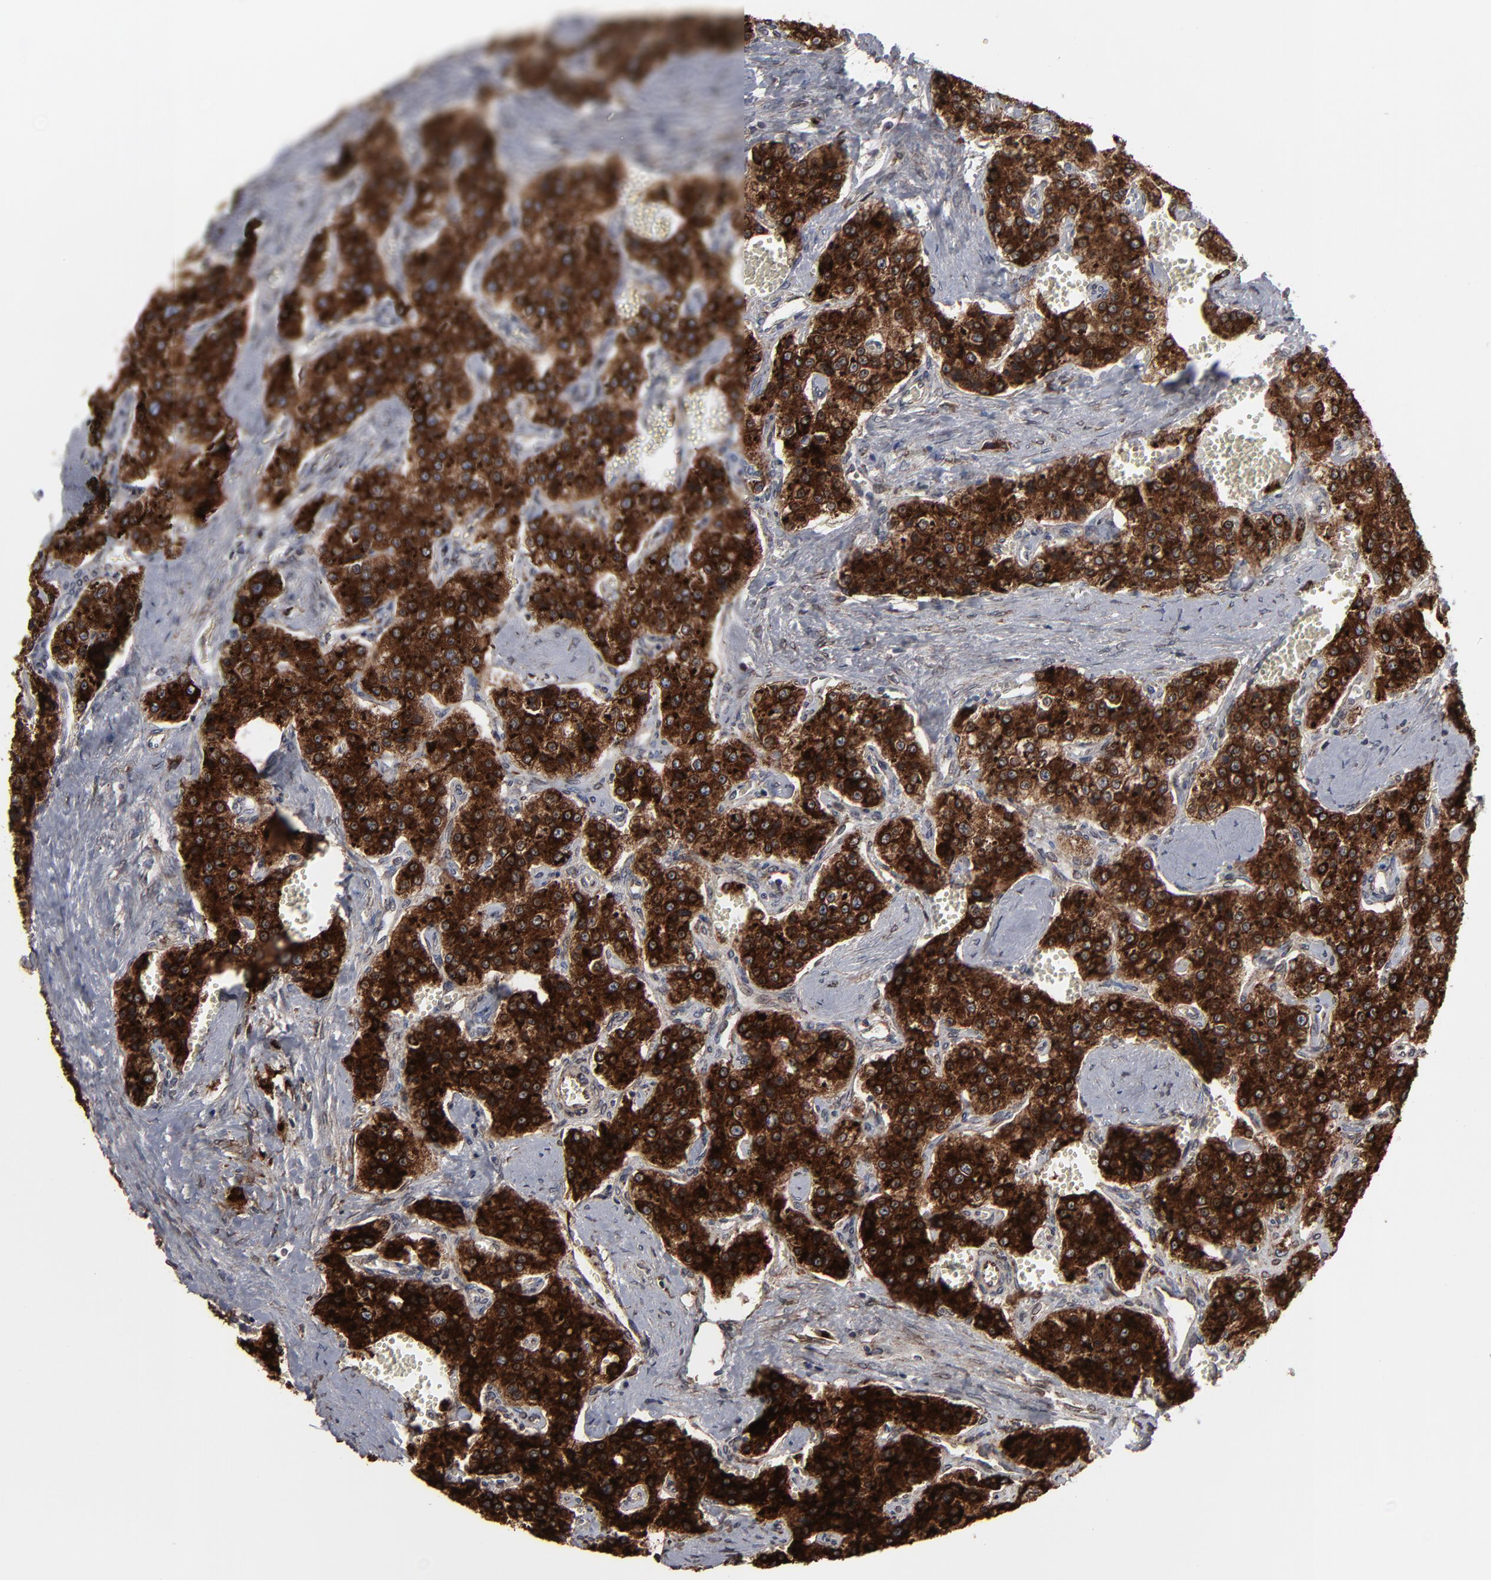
{"staining": {"intensity": "strong", "quantity": ">75%", "location": "cytoplasmic/membranous"}, "tissue": "carcinoid", "cell_type": "Tumor cells", "image_type": "cancer", "snomed": [{"axis": "morphology", "description": "Carcinoid, malignant, NOS"}, {"axis": "topography", "description": "Small intestine"}], "caption": "IHC of human malignant carcinoid reveals high levels of strong cytoplasmic/membranous staining in approximately >75% of tumor cells. (IHC, brightfield microscopy, high magnification).", "gene": "CNIH1", "patient": {"sex": "male", "age": 52}}